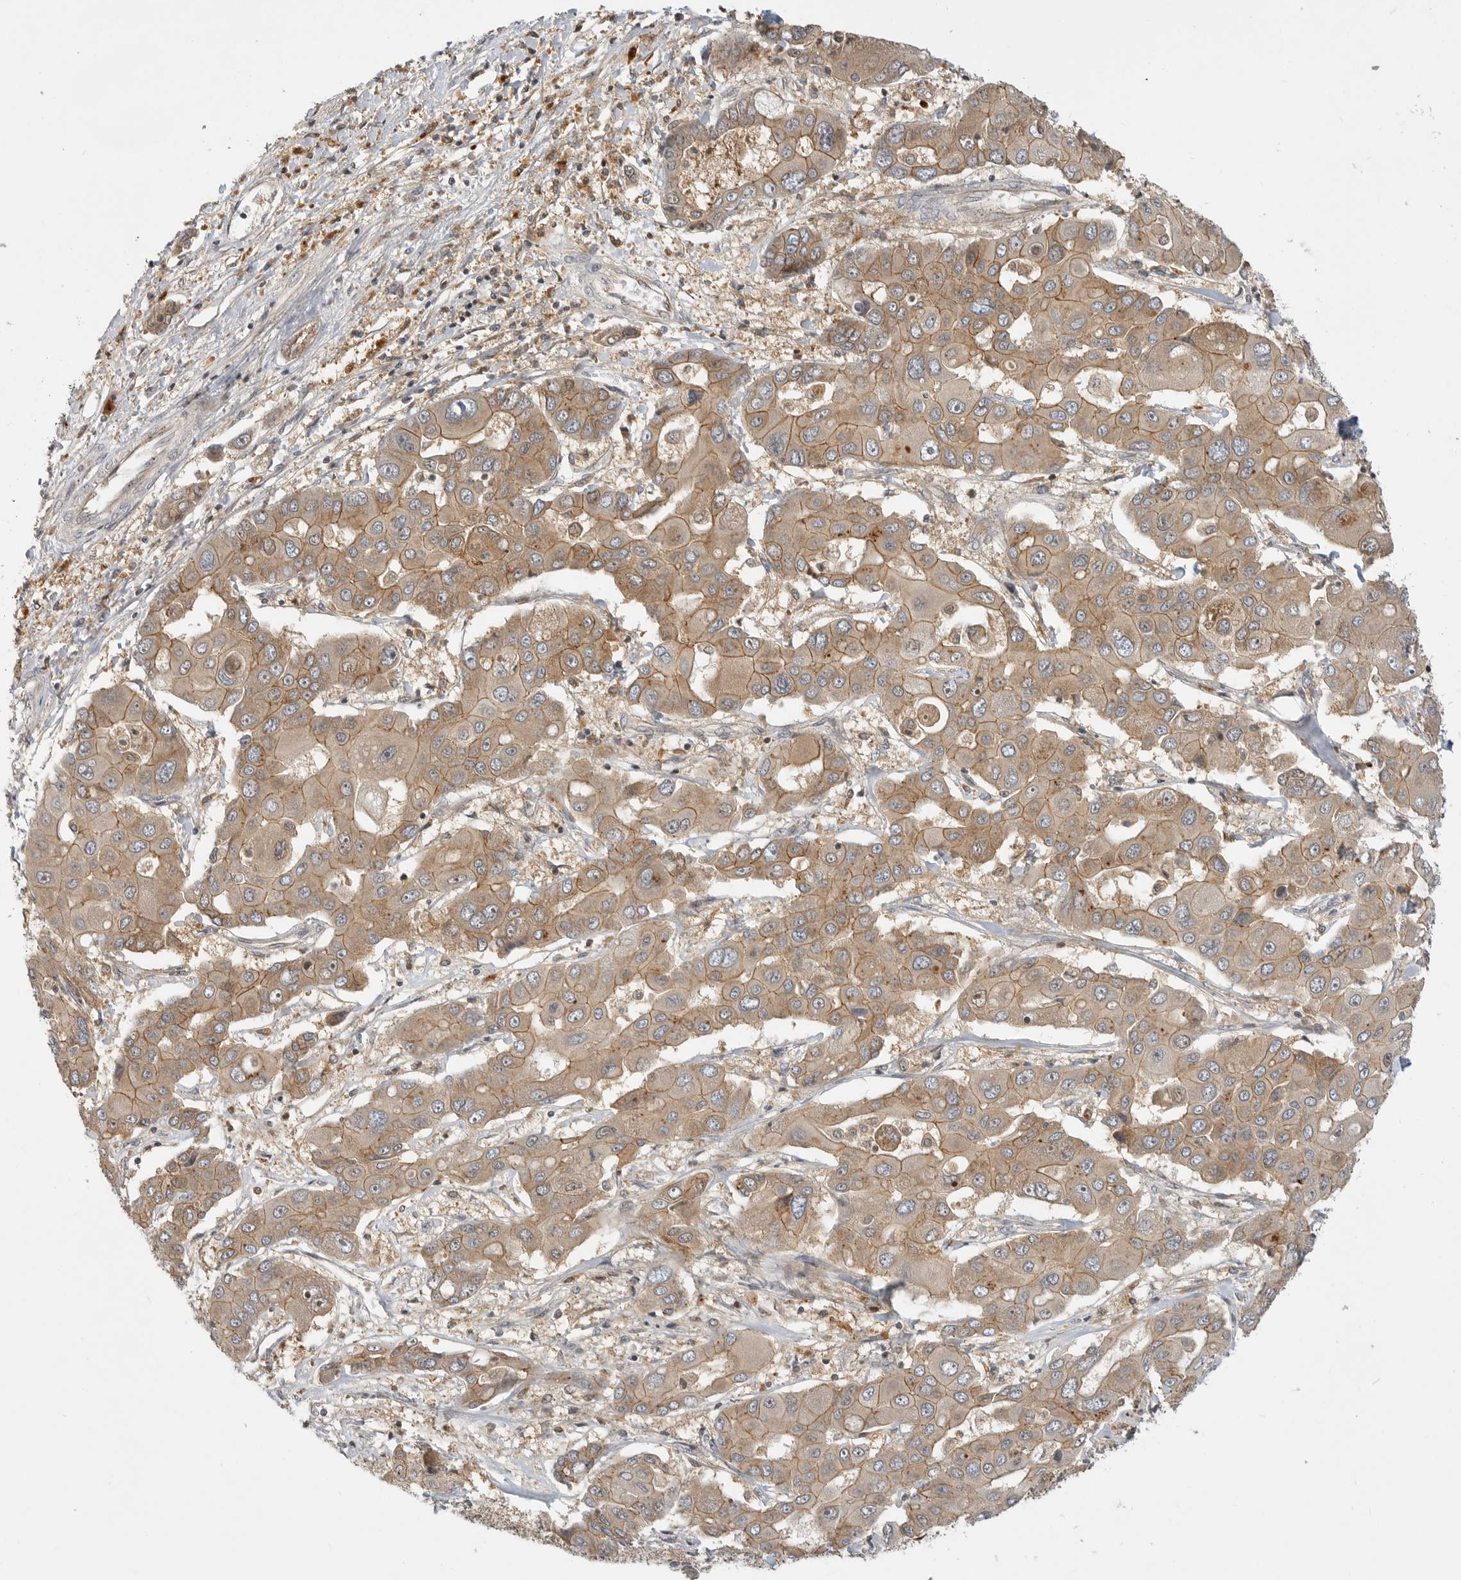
{"staining": {"intensity": "moderate", "quantity": ">75%", "location": "cytoplasmic/membranous"}, "tissue": "liver cancer", "cell_type": "Tumor cells", "image_type": "cancer", "snomed": [{"axis": "morphology", "description": "Cholangiocarcinoma"}, {"axis": "topography", "description": "Liver"}], "caption": "Moderate cytoplasmic/membranous expression is appreciated in about >75% of tumor cells in liver cancer (cholangiocarcinoma).", "gene": "CSNK1G3", "patient": {"sex": "male", "age": 67}}